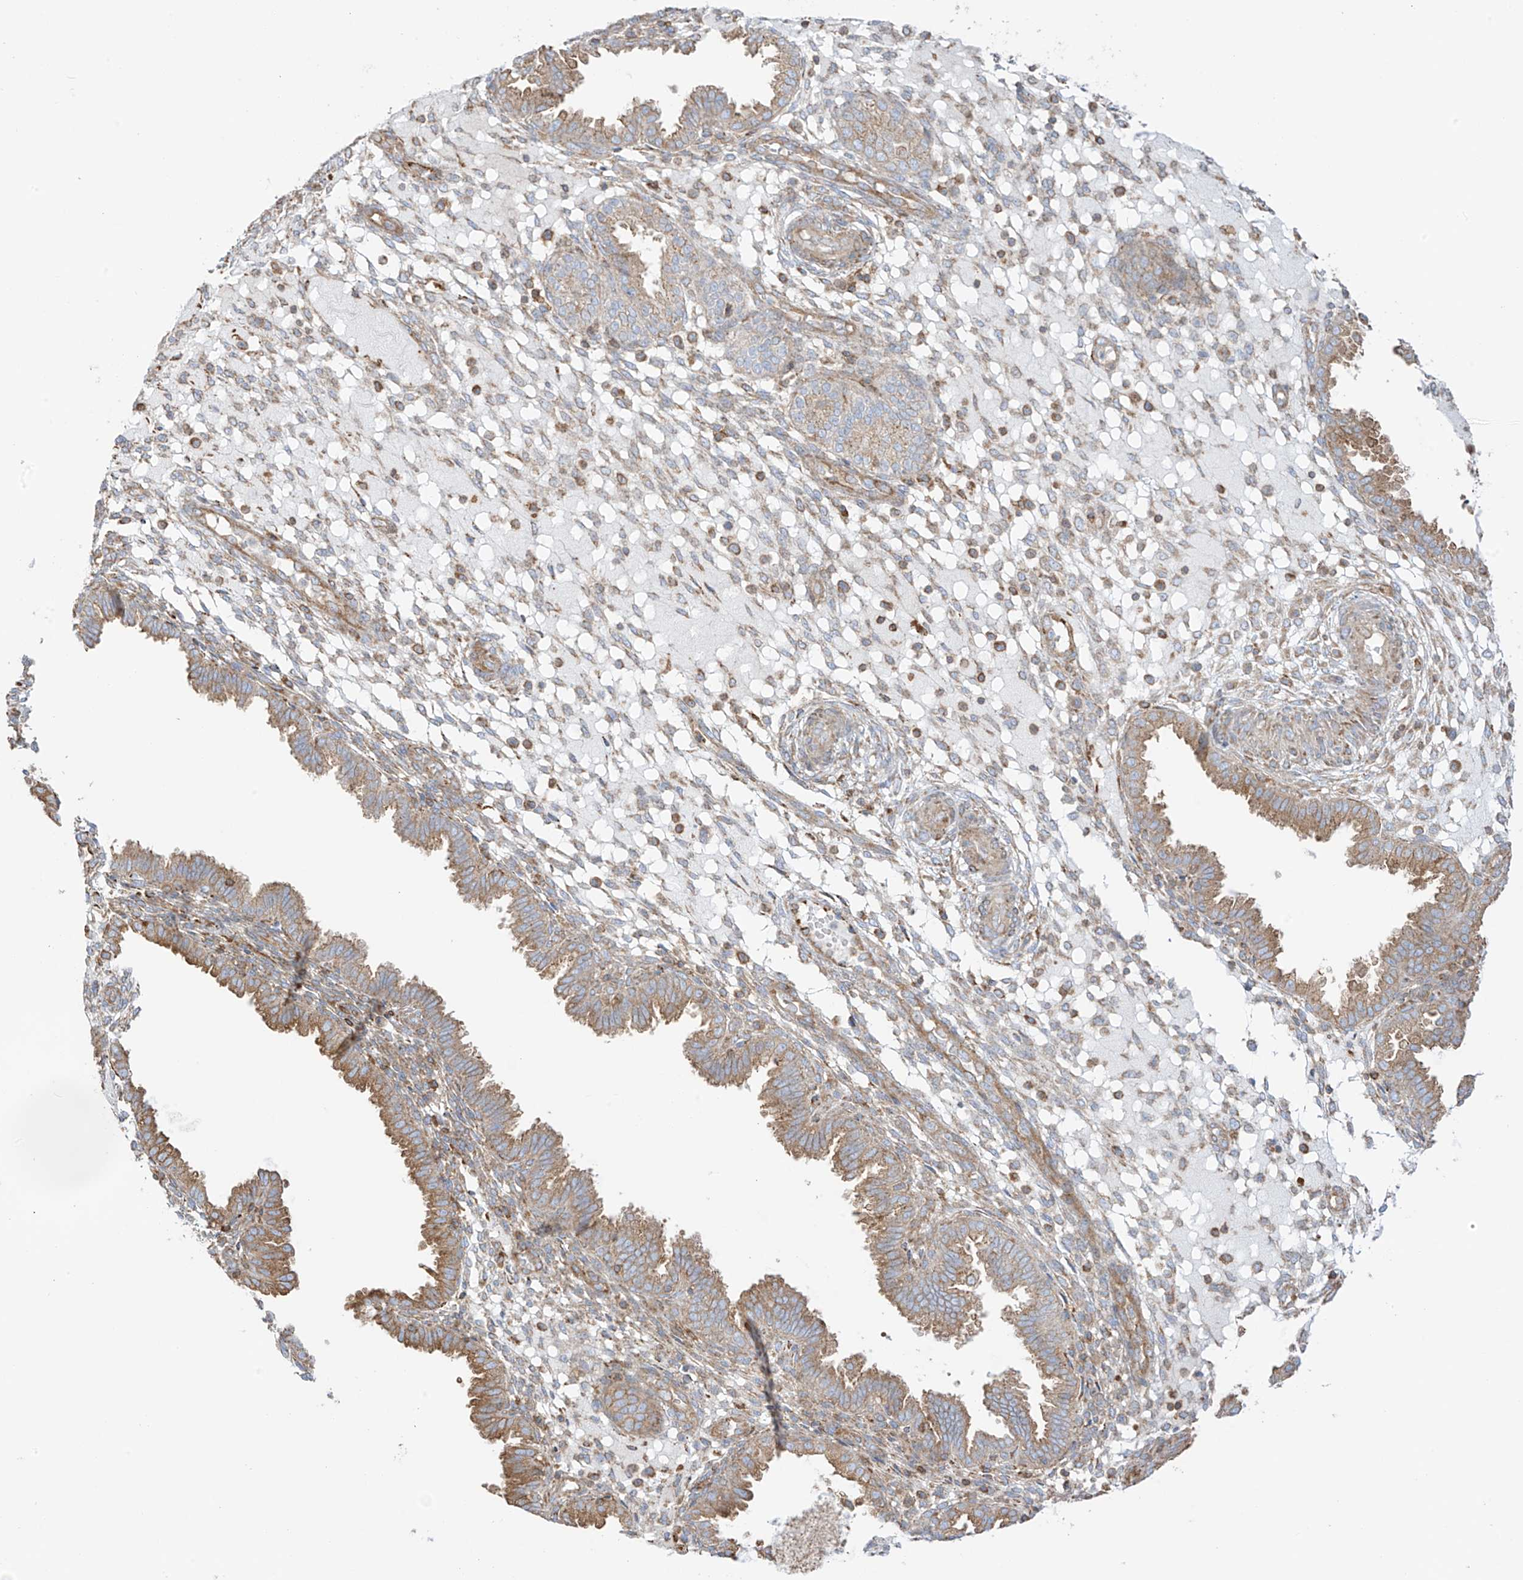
{"staining": {"intensity": "moderate", "quantity": "25%-75%", "location": "cytoplasmic/membranous"}, "tissue": "endometrium", "cell_type": "Cells in endometrial stroma", "image_type": "normal", "snomed": [{"axis": "morphology", "description": "Normal tissue, NOS"}, {"axis": "topography", "description": "Endometrium"}], "caption": "DAB immunohistochemical staining of normal human endometrium demonstrates moderate cytoplasmic/membranous protein staining in approximately 25%-75% of cells in endometrial stroma. The protein of interest is shown in brown color, while the nuclei are stained blue.", "gene": "XKR3", "patient": {"sex": "female", "age": 33}}